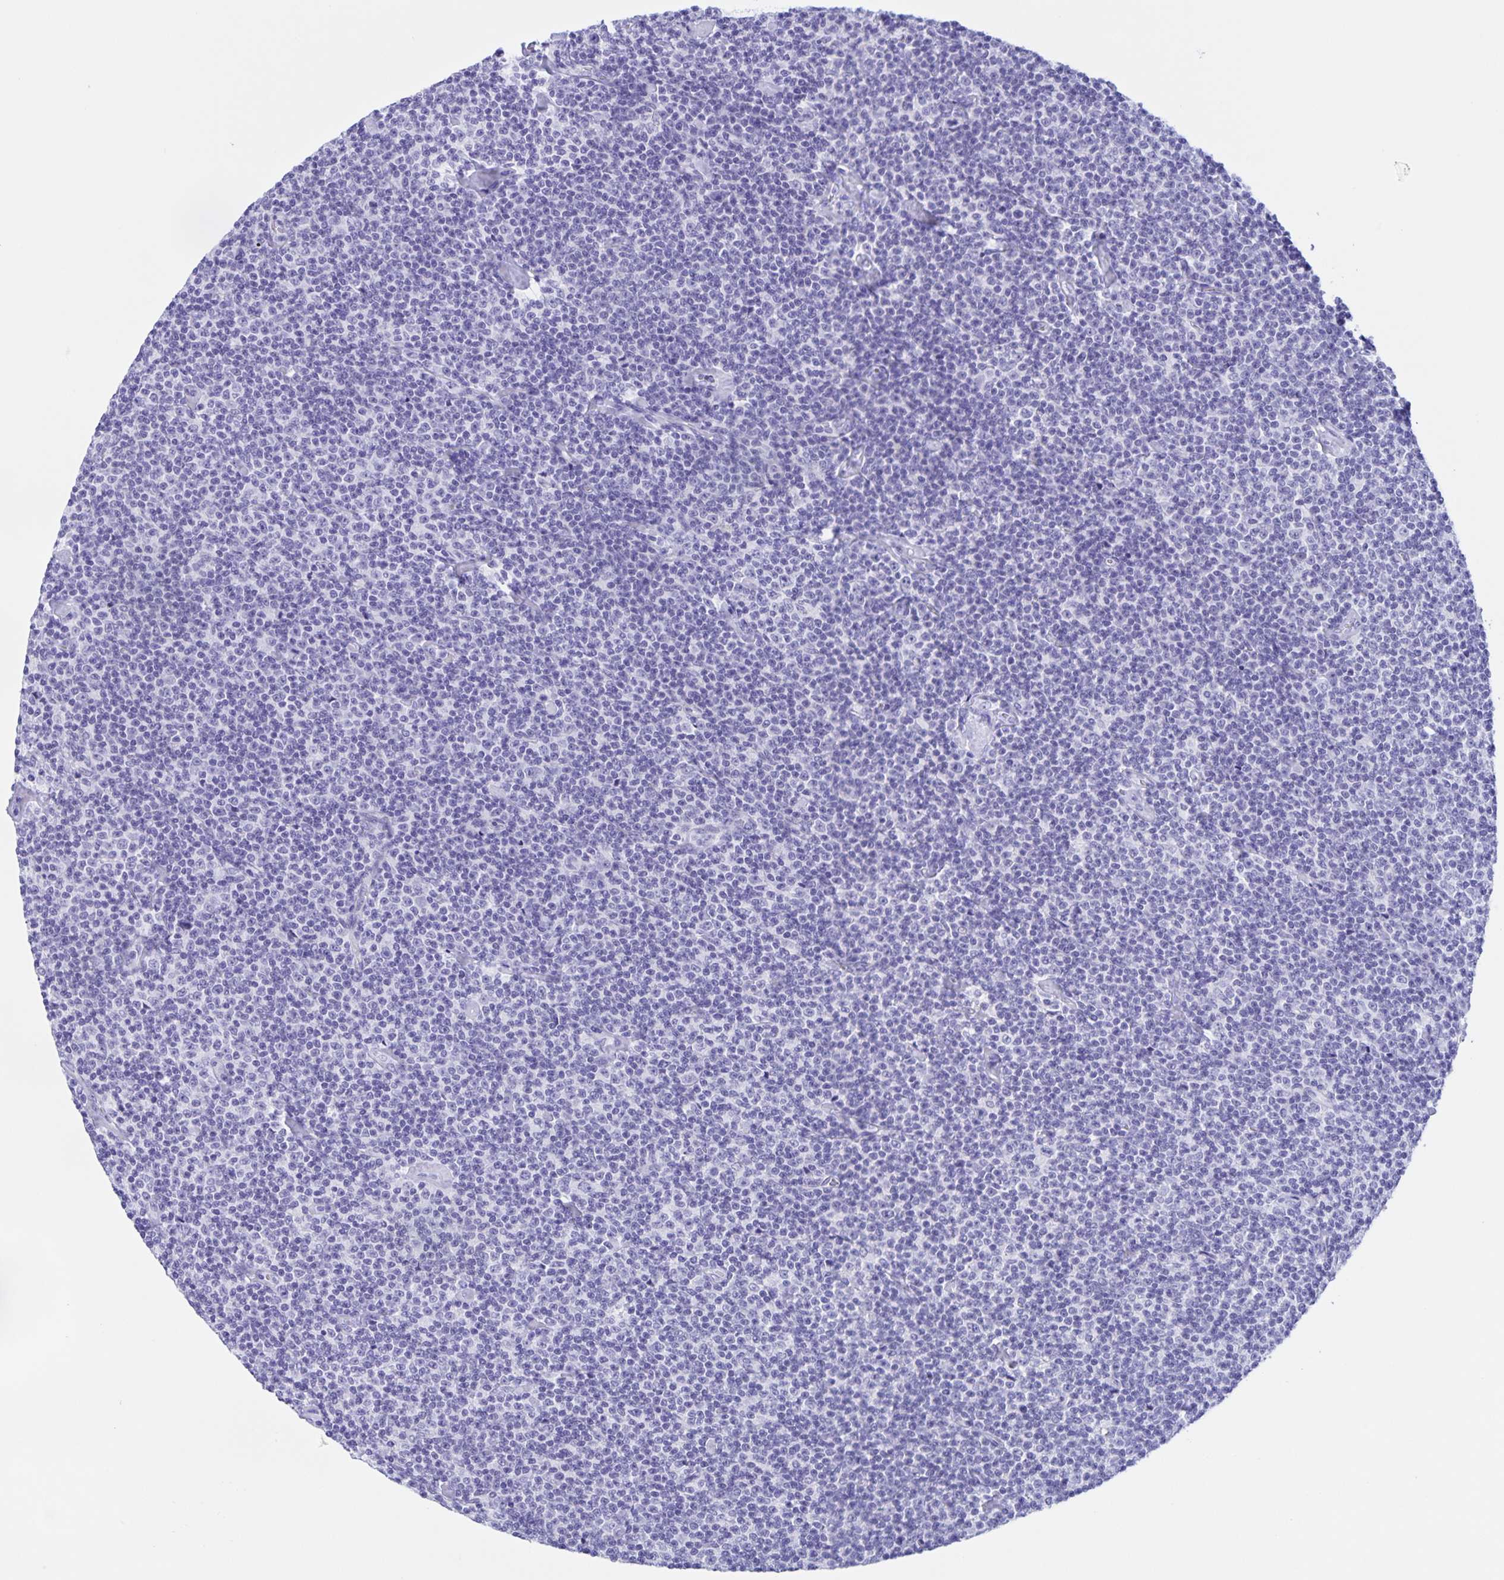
{"staining": {"intensity": "negative", "quantity": "none", "location": "none"}, "tissue": "lymphoma", "cell_type": "Tumor cells", "image_type": "cancer", "snomed": [{"axis": "morphology", "description": "Malignant lymphoma, non-Hodgkin's type, Low grade"}, {"axis": "topography", "description": "Lymph node"}], "caption": "DAB immunohistochemical staining of lymphoma displays no significant expression in tumor cells.", "gene": "TGIF2LX", "patient": {"sex": "male", "age": 81}}